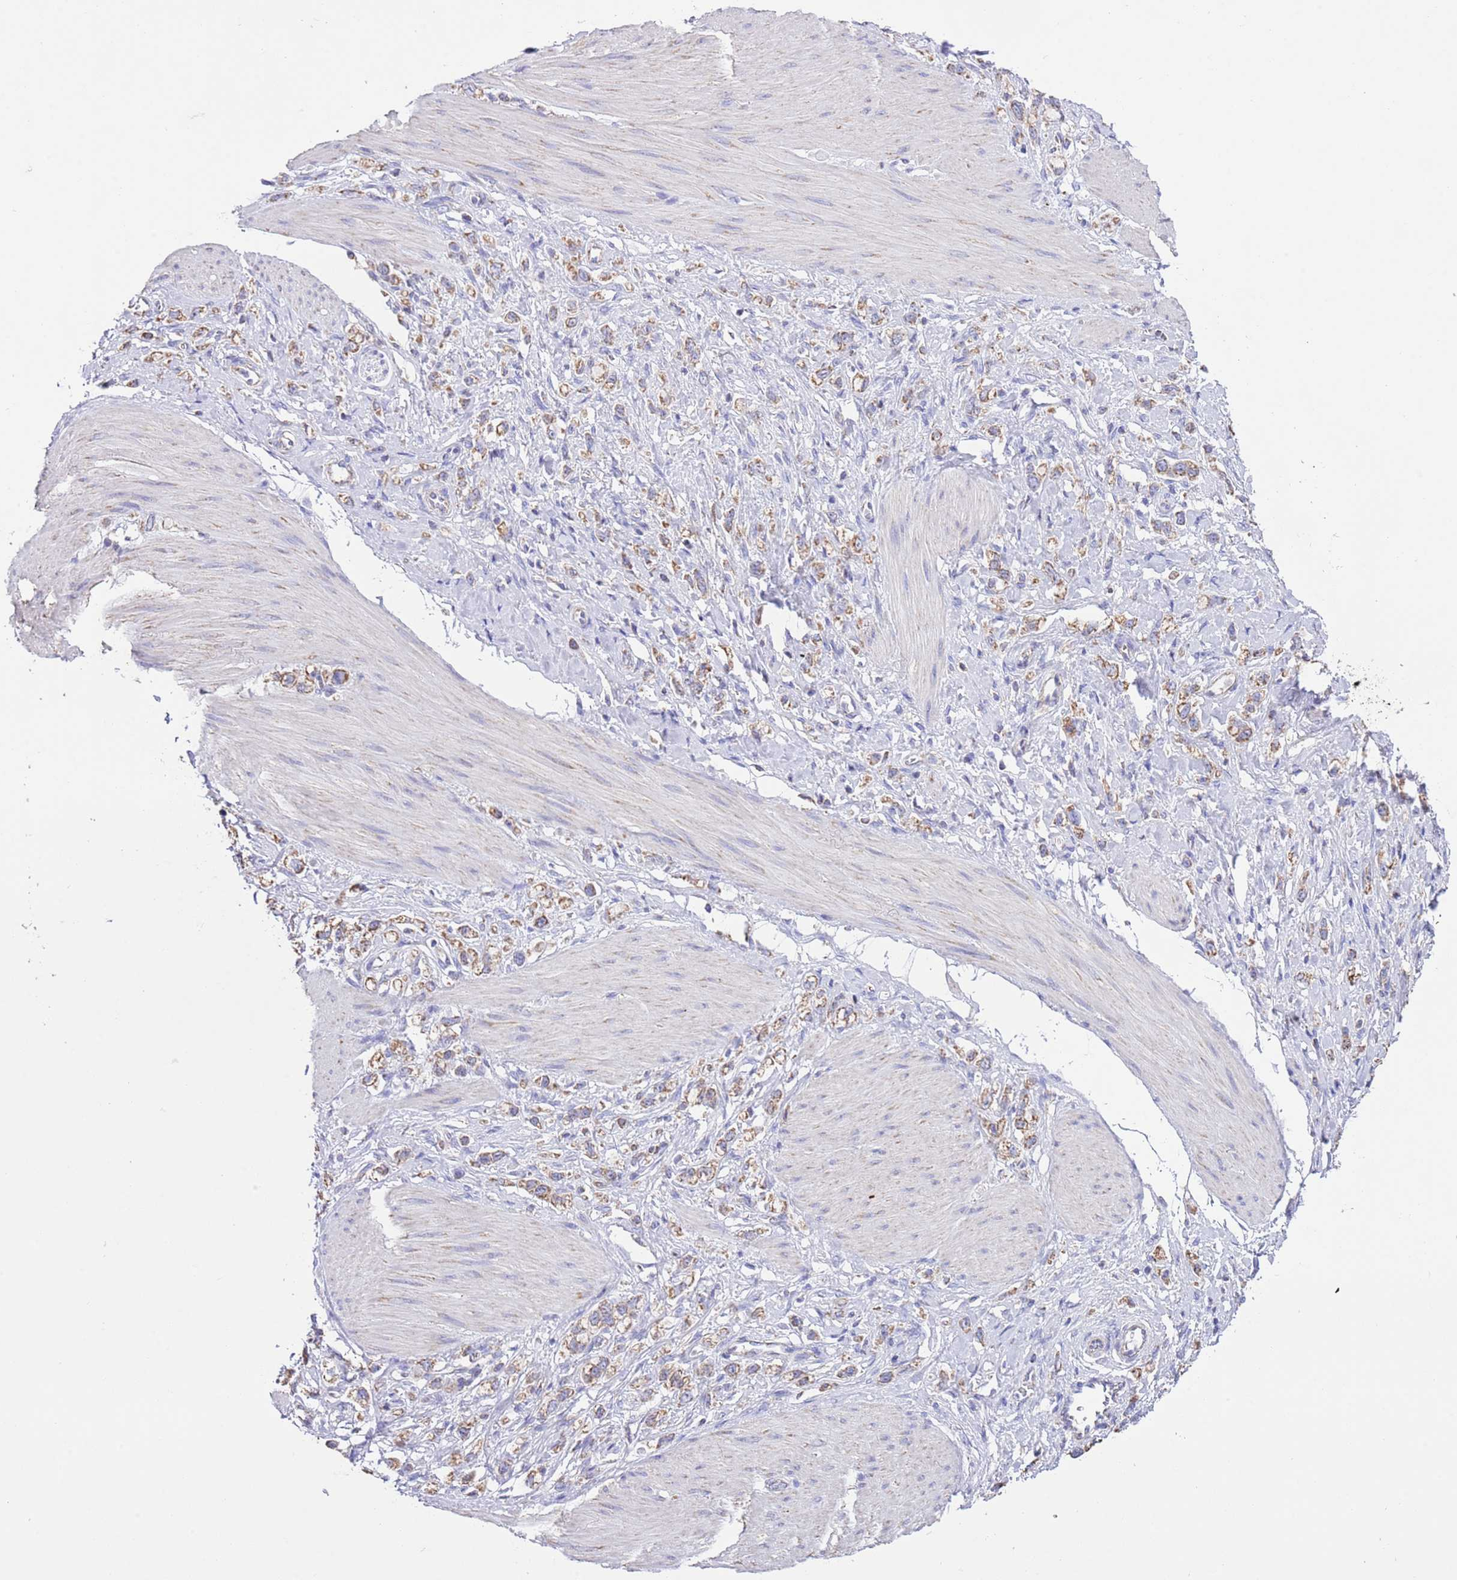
{"staining": {"intensity": "moderate", "quantity": ">75%", "location": "cytoplasmic/membranous"}, "tissue": "stomach cancer", "cell_type": "Tumor cells", "image_type": "cancer", "snomed": [{"axis": "morphology", "description": "Adenocarcinoma, NOS"}, {"axis": "topography", "description": "Stomach"}], "caption": "Stomach cancer (adenocarcinoma) stained with a protein marker shows moderate staining in tumor cells.", "gene": "TEKTIP1", "patient": {"sex": "female", "age": 65}}